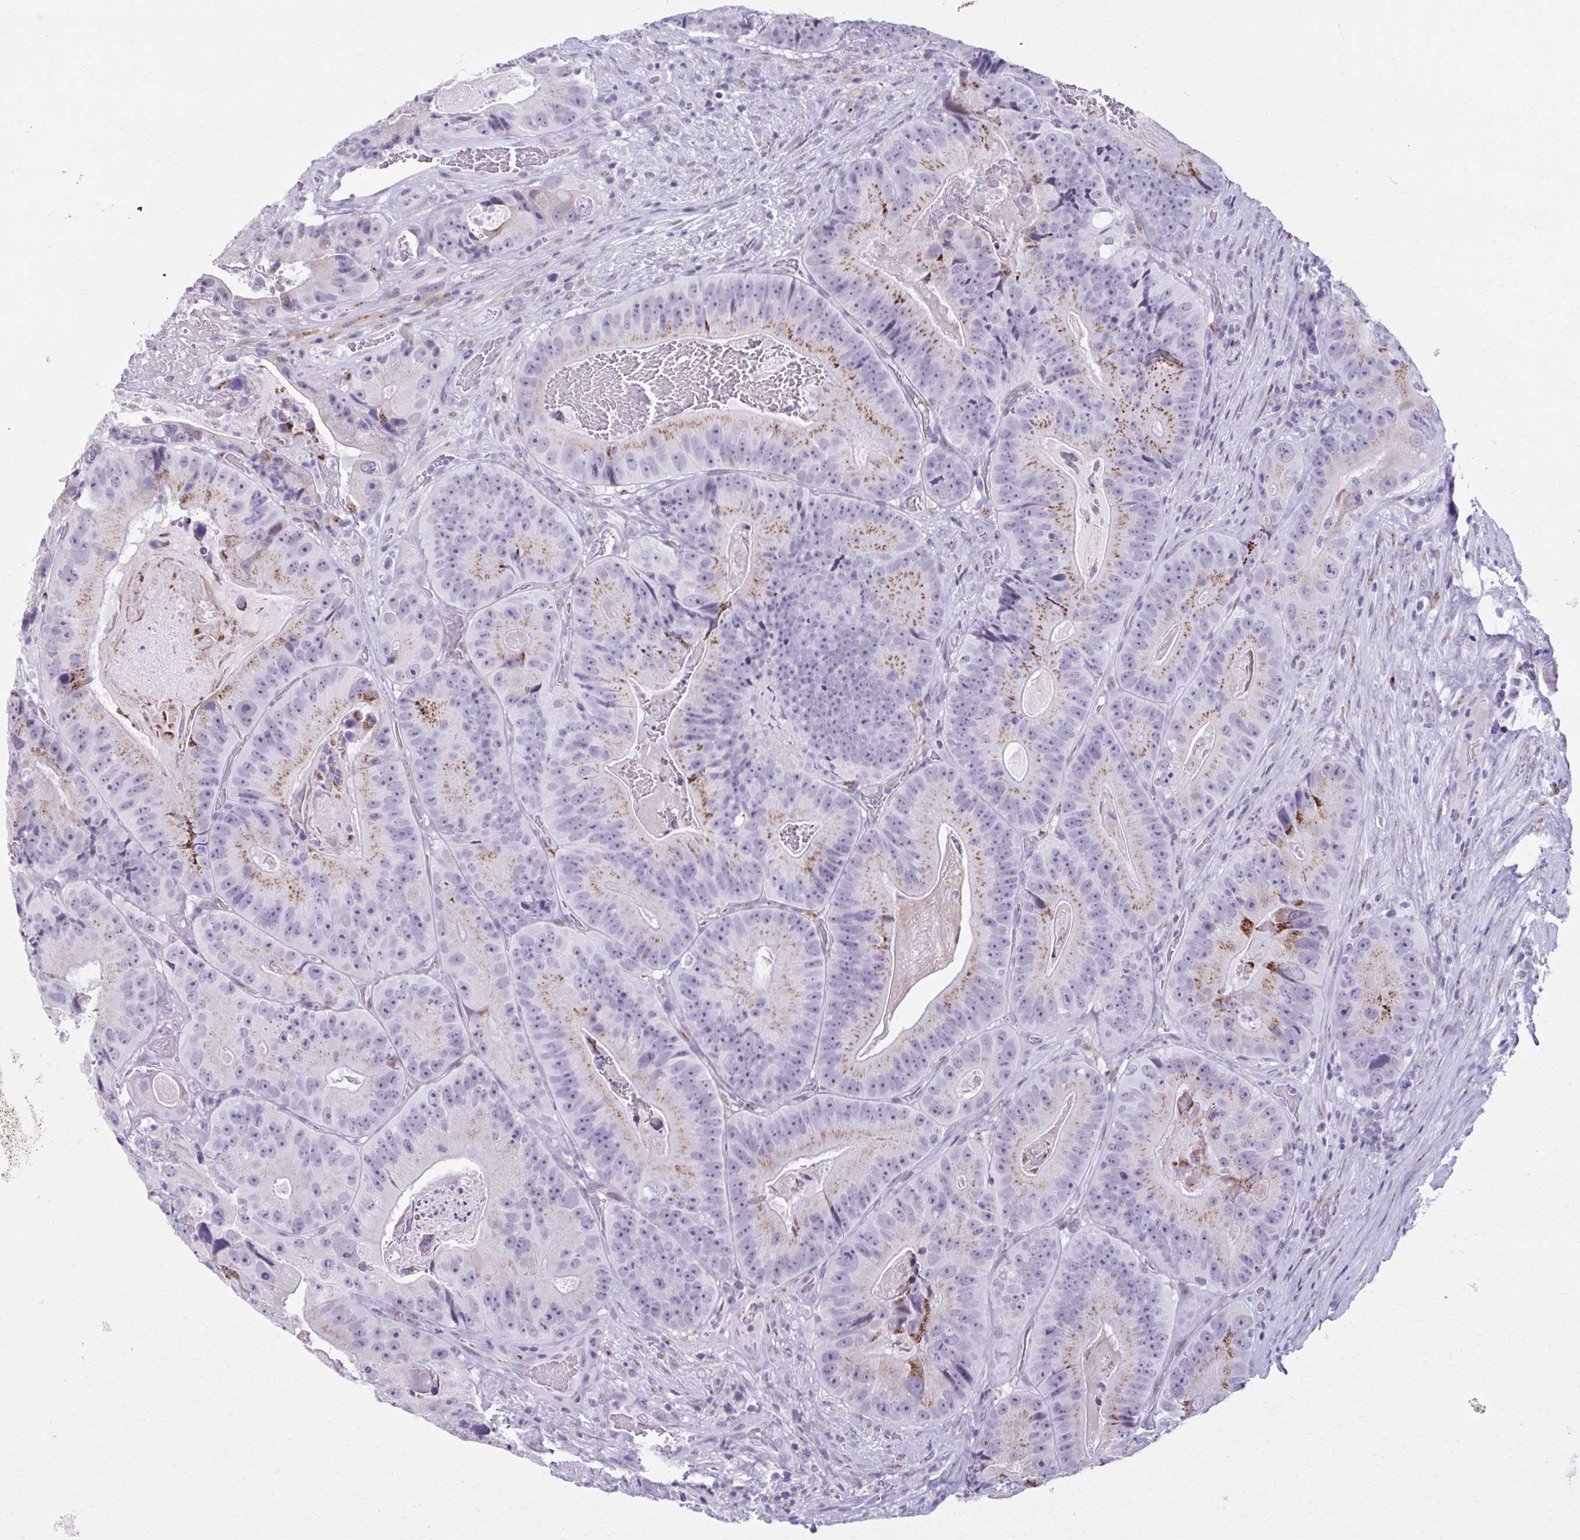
{"staining": {"intensity": "moderate", "quantity": "25%-75%", "location": "cytoplasmic/membranous"}, "tissue": "colorectal cancer", "cell_type": "Tumor cells", "image_type": "cancer", "snomed": [{"axis": "morphology", "description": "Adenocarcinoma, NOS"}, {"axis": "topography", "description": "Colon"}], "caption": "Colorectal cancer stained with a brown dye shows moderate cytoplasmic/membranous positive expression in about 25%-75% of tumor cells.", "gene": "ZNF682", "patient": {"sex": "female", "age": 86}}